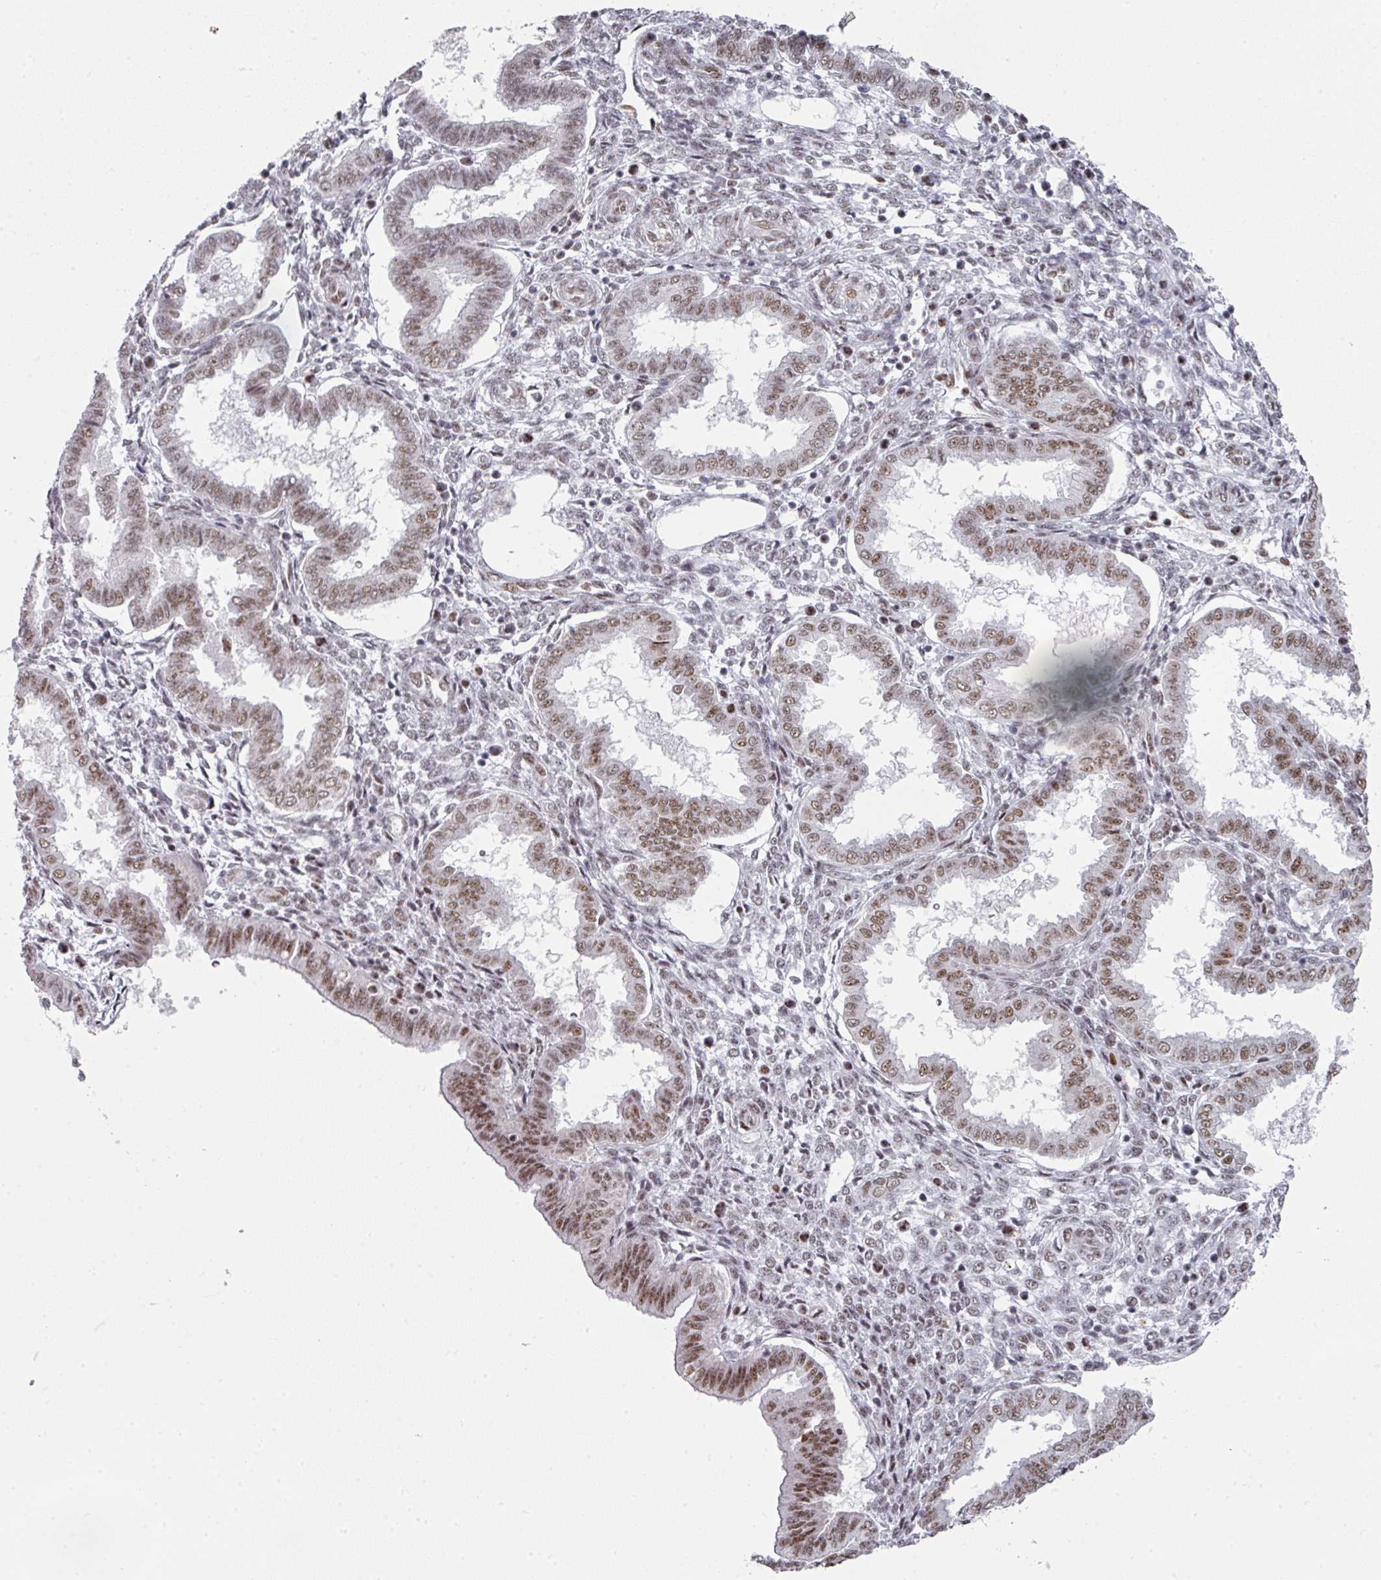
{"staining": {"intensity": "moderate", "quantity": "<25%", "location": "nuclear"}, "tissue": "endometrium", "cell_type": "Cells in endometrial stroma", "image_type": "normal", "snomed": [{"axis": "morphology", "description": "Normal tissue, NOS"}, {"axis": "topography", "description": "Endometrium"}], "caption": "Unremarkable endometrium was stained to show a protein in brown. There is low levels of moderate nuclear expression in about <25% of cells in endometrial stroma.", "gene": "SF3B5", "patient": {"sex": "female", "age": 24}}